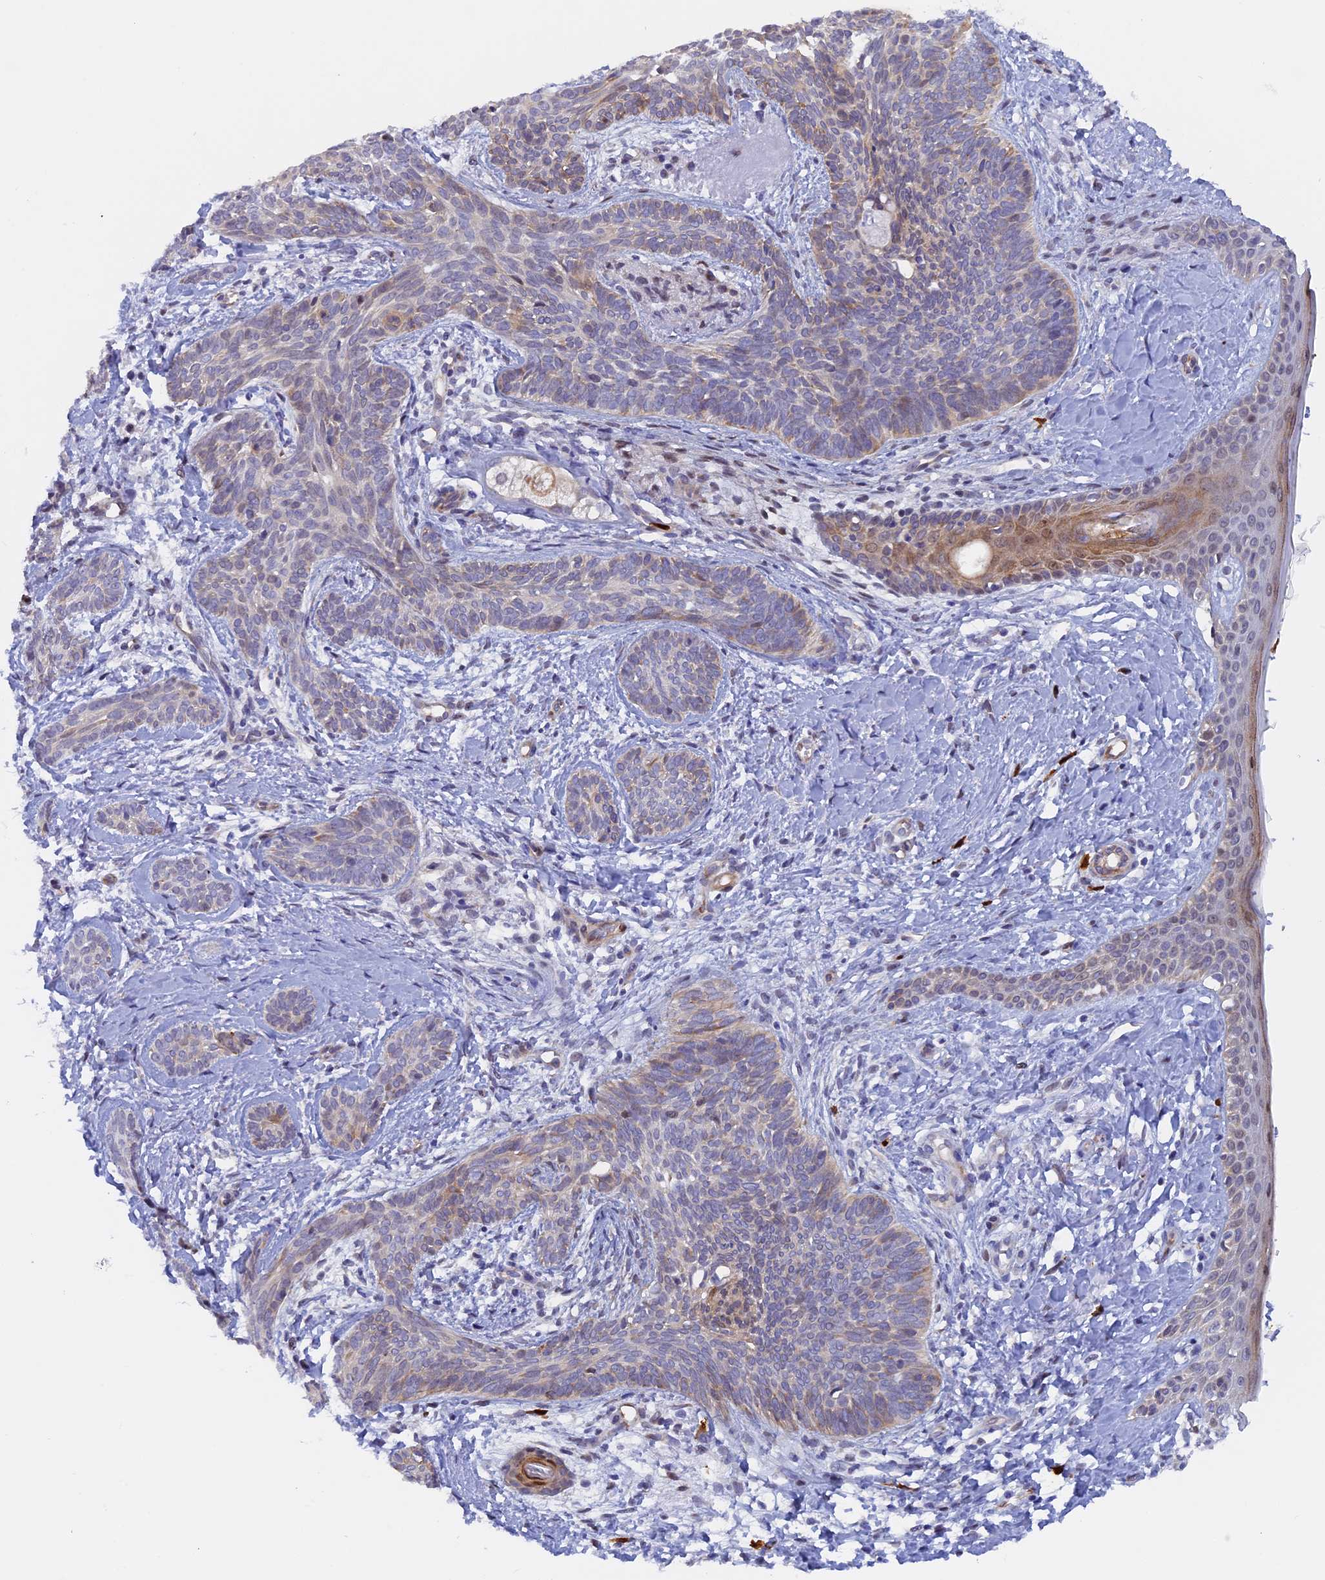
{"staining": {"intensity": "weak", "quantity": "<25%", "location": "cytoplasmic/membranous"}, "tissue": "skin cancer", "cell_type": "Tumor cells", "image_type": "cancer", "snomed": [{"axis": "morphology", "description": "Basal cell carcinoma"}, {"axis": "topography", "description": "Skin"}], "caption": "Immunohistochemical staining of human skin cancer demonstrates no significant staining in tumor cells.", "gene": "SLC26A1", "patient": {"sex": "female", "age": 81}}